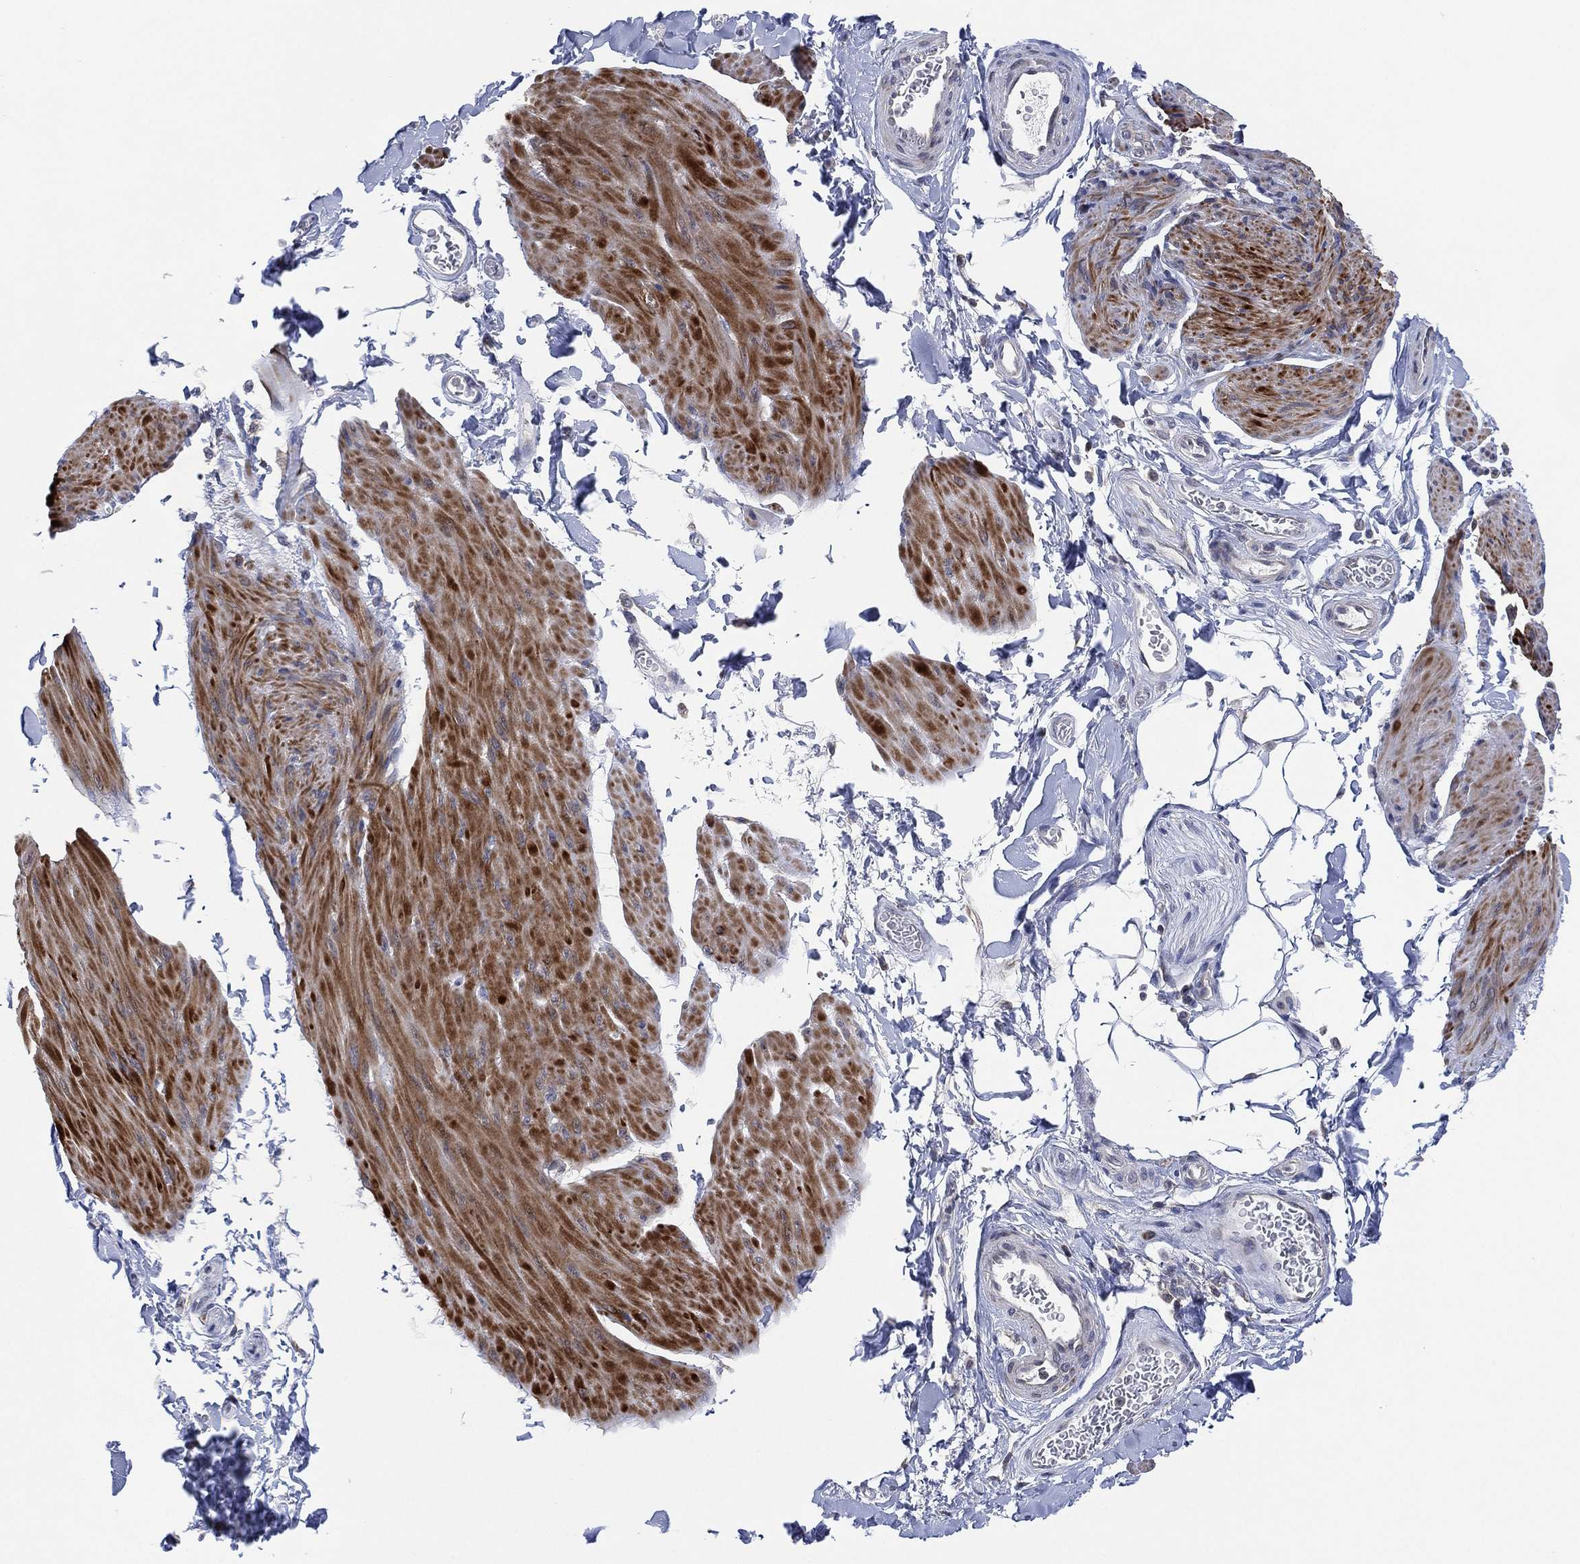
{"staining": {"intensity": "moderate", "quantity": "<25%", "location": "cytoplasmic/membranous"}, "tissue": "smooth muscle", "cell_type": "Smooth muscle cells", "image_type": "normal", "snomed": [{"axis": "morphology", "description": "Normal tissue, NOS"}, {"axis": "topography", "description": "Adipose tissue"}, {"axis": "topography", "description": "Smooth muscle"}, {"axis": "topography", "description": "Peripheral nerve tissue"}], "caption": "IHC staining of unremarkable smooth muscle, which displays low levels of moderate cytoplasmic/membranous staining in approximately <25% of smooth muscle cells indicating moderate cytoplasmic/membranous protein staining. The staining was performed using DAB (brown) for protein detection and nuclei were counterstained in hematoxylin (blue).", "gene": "FAM104A", "patient": {"sex": "male", "age": 83}}